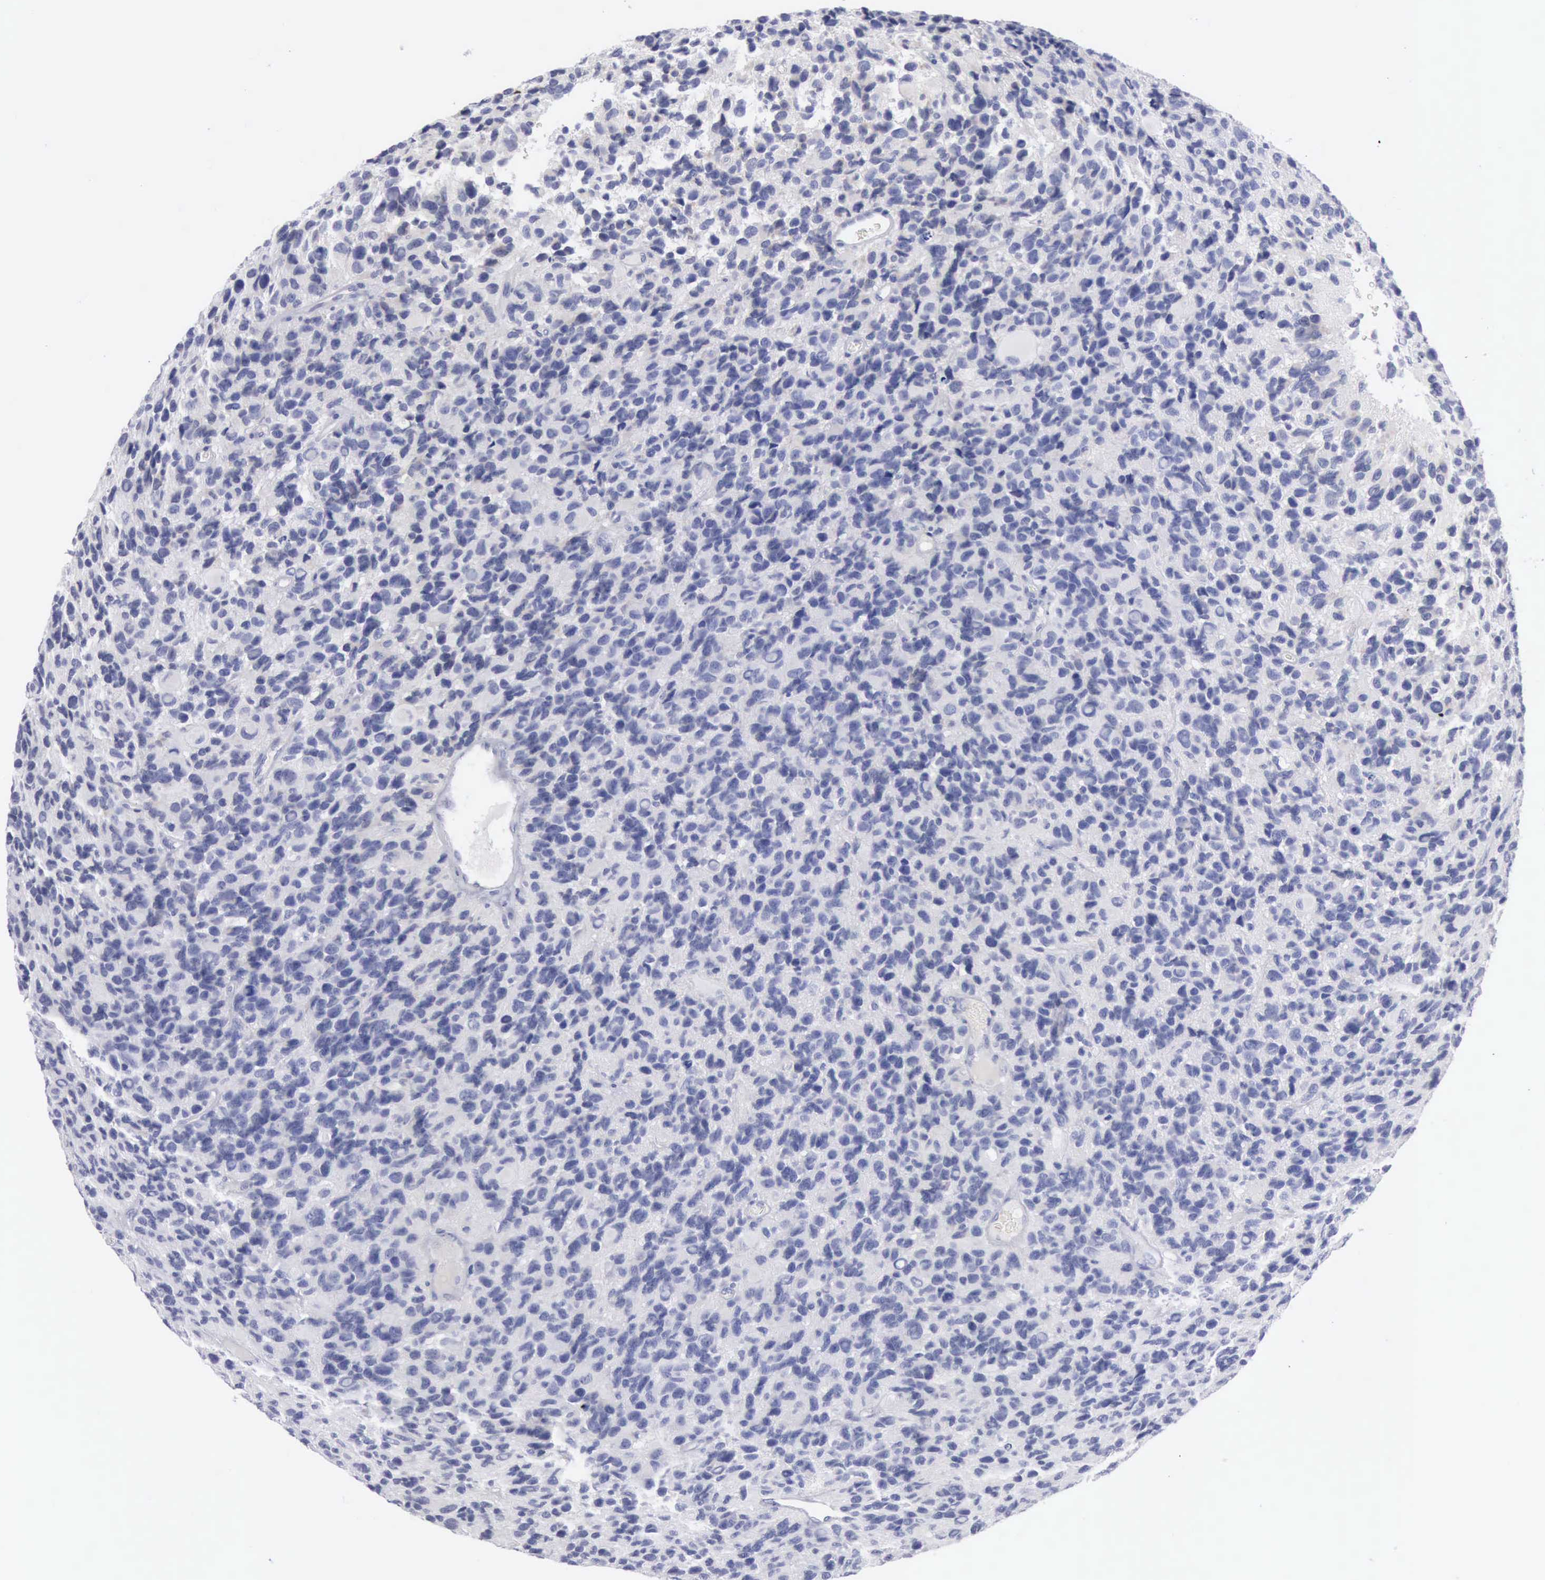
{"staining": {"intensity": "negative", "quantity": "none", "location": "none"}, "tissue": "glioma", "cell_type": "Tumor cells", "image_type": "cancer", "snomed": [{"axis": "morphology", "description": "Glioma, malignant, High grade"}, {"axis": "topography", "description": "Brain"}], "caption": "DAB immunohistochemical staining of human glioma reveals no significant expression in tumor cells.", "gene": "ANGEL1", "patient": {"sex": "male", "age": 77}}